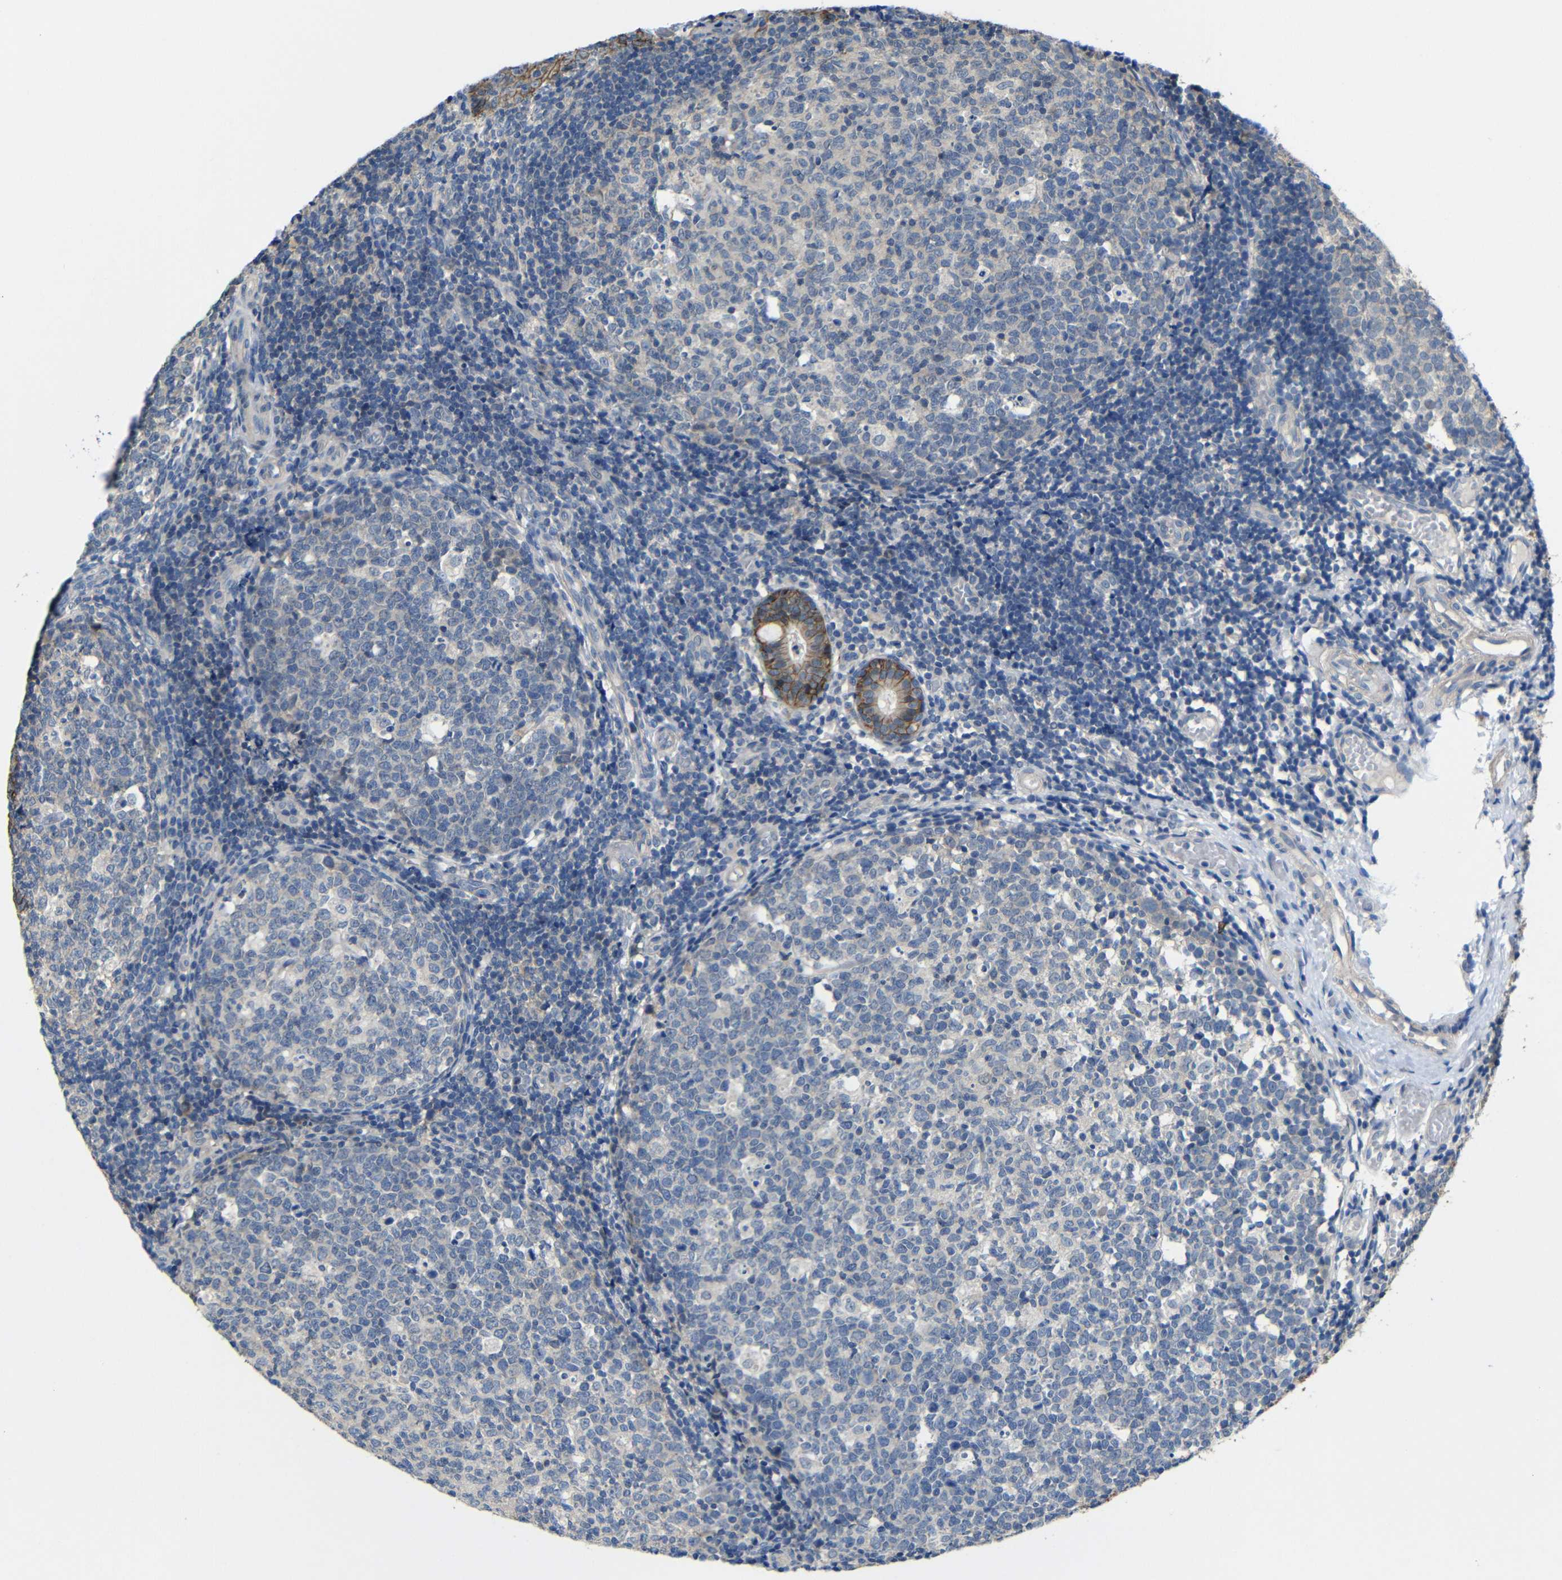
{"staining": {"intensity": "negative", "quantity": "none", "location": "none"}, "tissue": "tonsil", "cell_type": "Germinal center cells", "image_type": "normal", "snomed": [{"axis": "morphology", "description": "Normal tissue, NOS"}, {"axis": "topography", "description": "Tonsil"}], "caption": "Immunohistochemistry (IHC) micrograph of unremarkable tonsil: human tonsil stained with DAB (3,3'-diaminobenzidine) displays no significant protein expression in germinal center cells. Nuclei are stained in blue.", "gene": "ZNF90", "patient": {"sex": "female", "age": 19}}